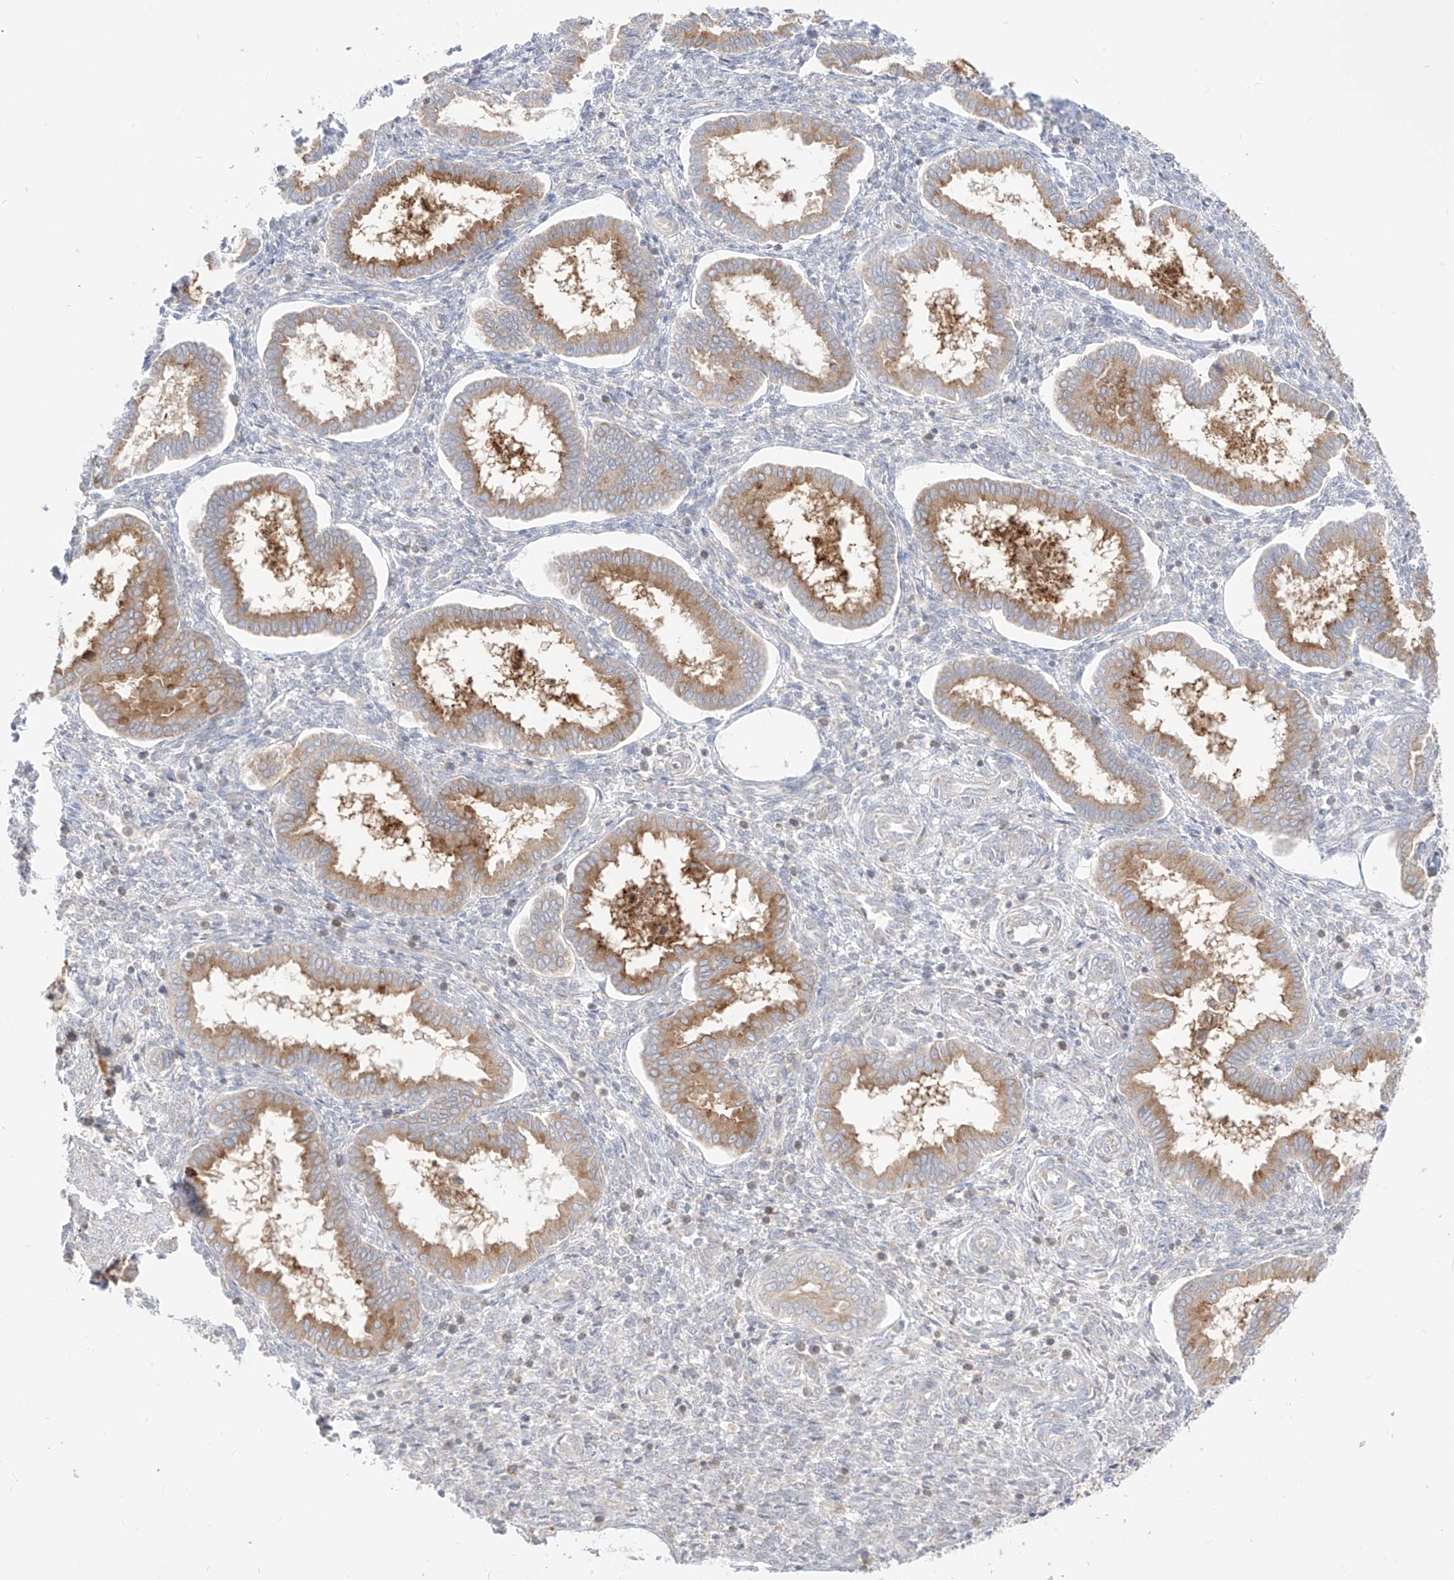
{"staining": {"intensity": "negative", "quantity": "none", "location": "none"}, "tissue": "endometrium", "cell_type": "Cells in endometrial stroma", "image_type": "normal", "snomed": [{"axis": "morphology", "description": "Normal tissue, NOS"}, {"axis": "topography", "description": "Endometrium"}], "caption": "Immunohistochemistry (IHC) of benign human endometrium demonstrates no staining in cells in endometrial stroma. Nuclei are stained in blue.", "gene": "SYTL3", "patient": {"sex": "female", "age": 24}}